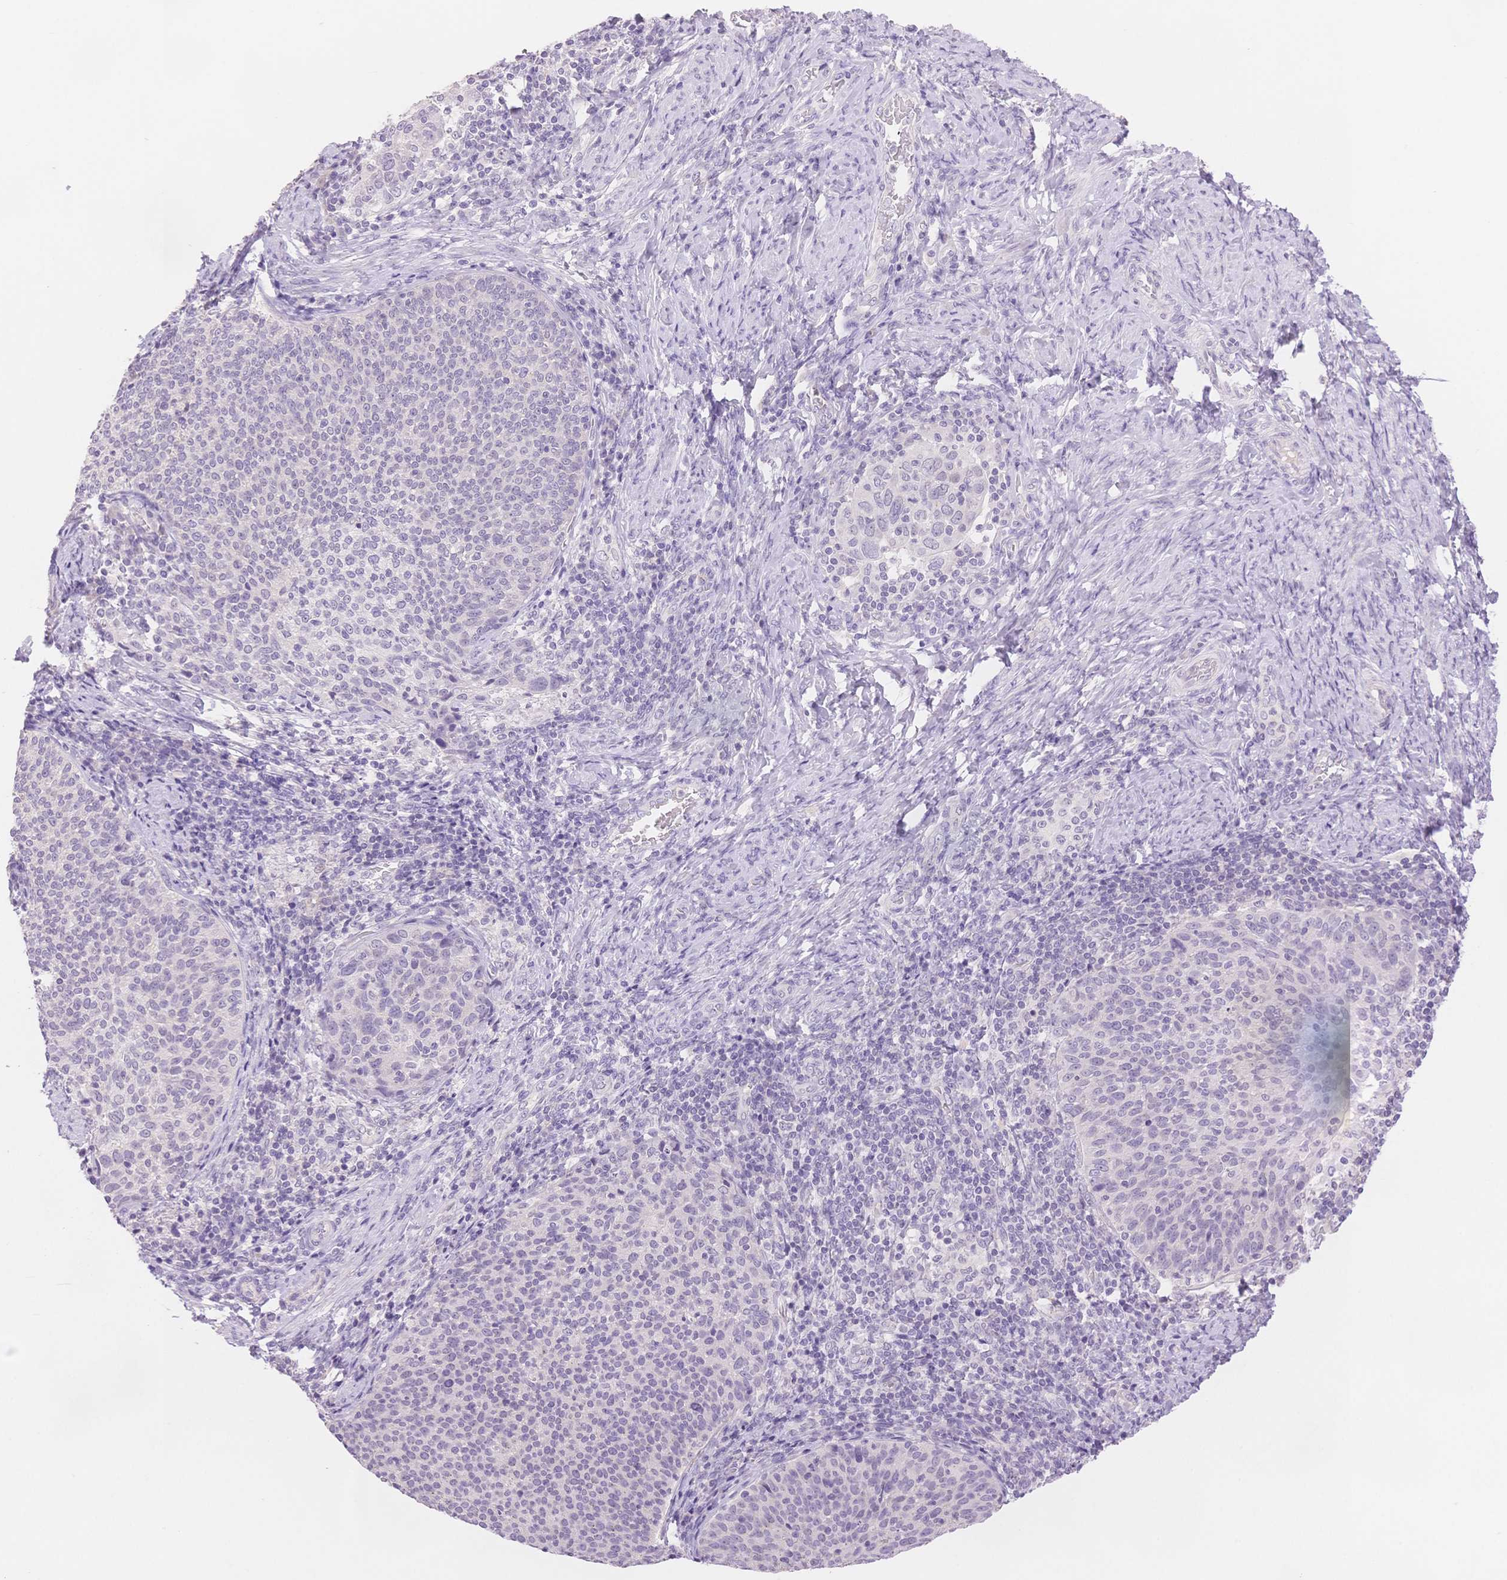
{"staining": {"intensity": "negative", "quantity": "none", "location": "none"}, "tissue": "cervical cancer", "cell_type": "Tumor cells", "image_type": "cancer", "snomed": [{"axis": "morphology", "description": "Squamous cell carcinoma, NOS"}, {"axis": "topography", "description": "Cervix"}], "caption": "Immunohistochemical staining of human cervical squamous cell carcinoma demonstrates no significant staining in tumor cells.", "gene": "MYOM1", "patient": {"sex": "female", "age": 61}}